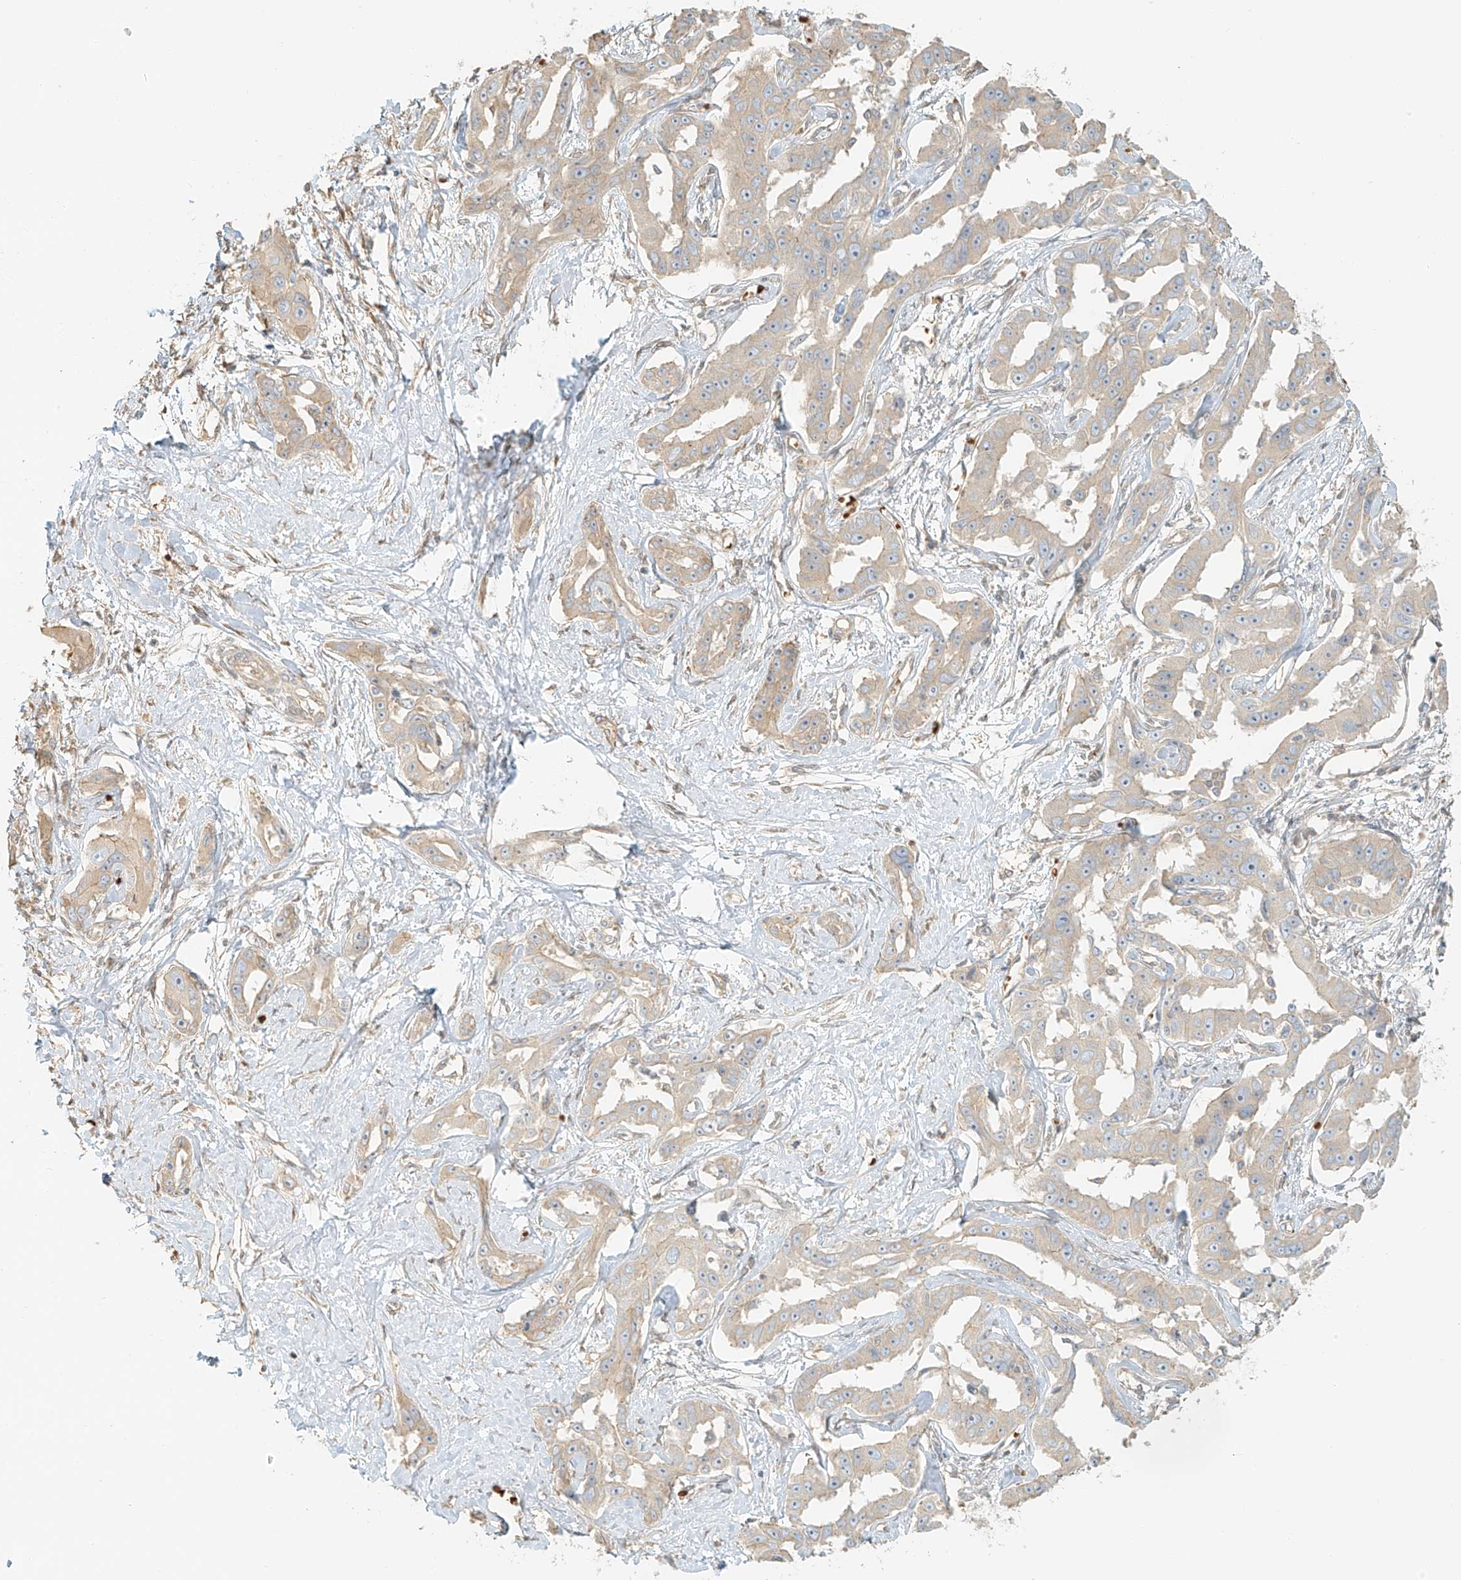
{"staining": {"intensity": "weak", "quantity": "<25%", "location": "cytoplasmic/membranous"}, "tissue": "liver cancer", "cell_type": "Tumor cells", "image_type": "cancer", "snomed": [{"axis": "morphology", "description": "Cholangiocarcinoma"}, {"axis": "topography", "description": "Liver"}], "caption": "DAB immunohistochemical staining of cholangiocarcinoma (liver) exhibits no significant expression in tumor cells.", "gene": "UPK1B", "patient": {"sex": "male", "age": 59}}